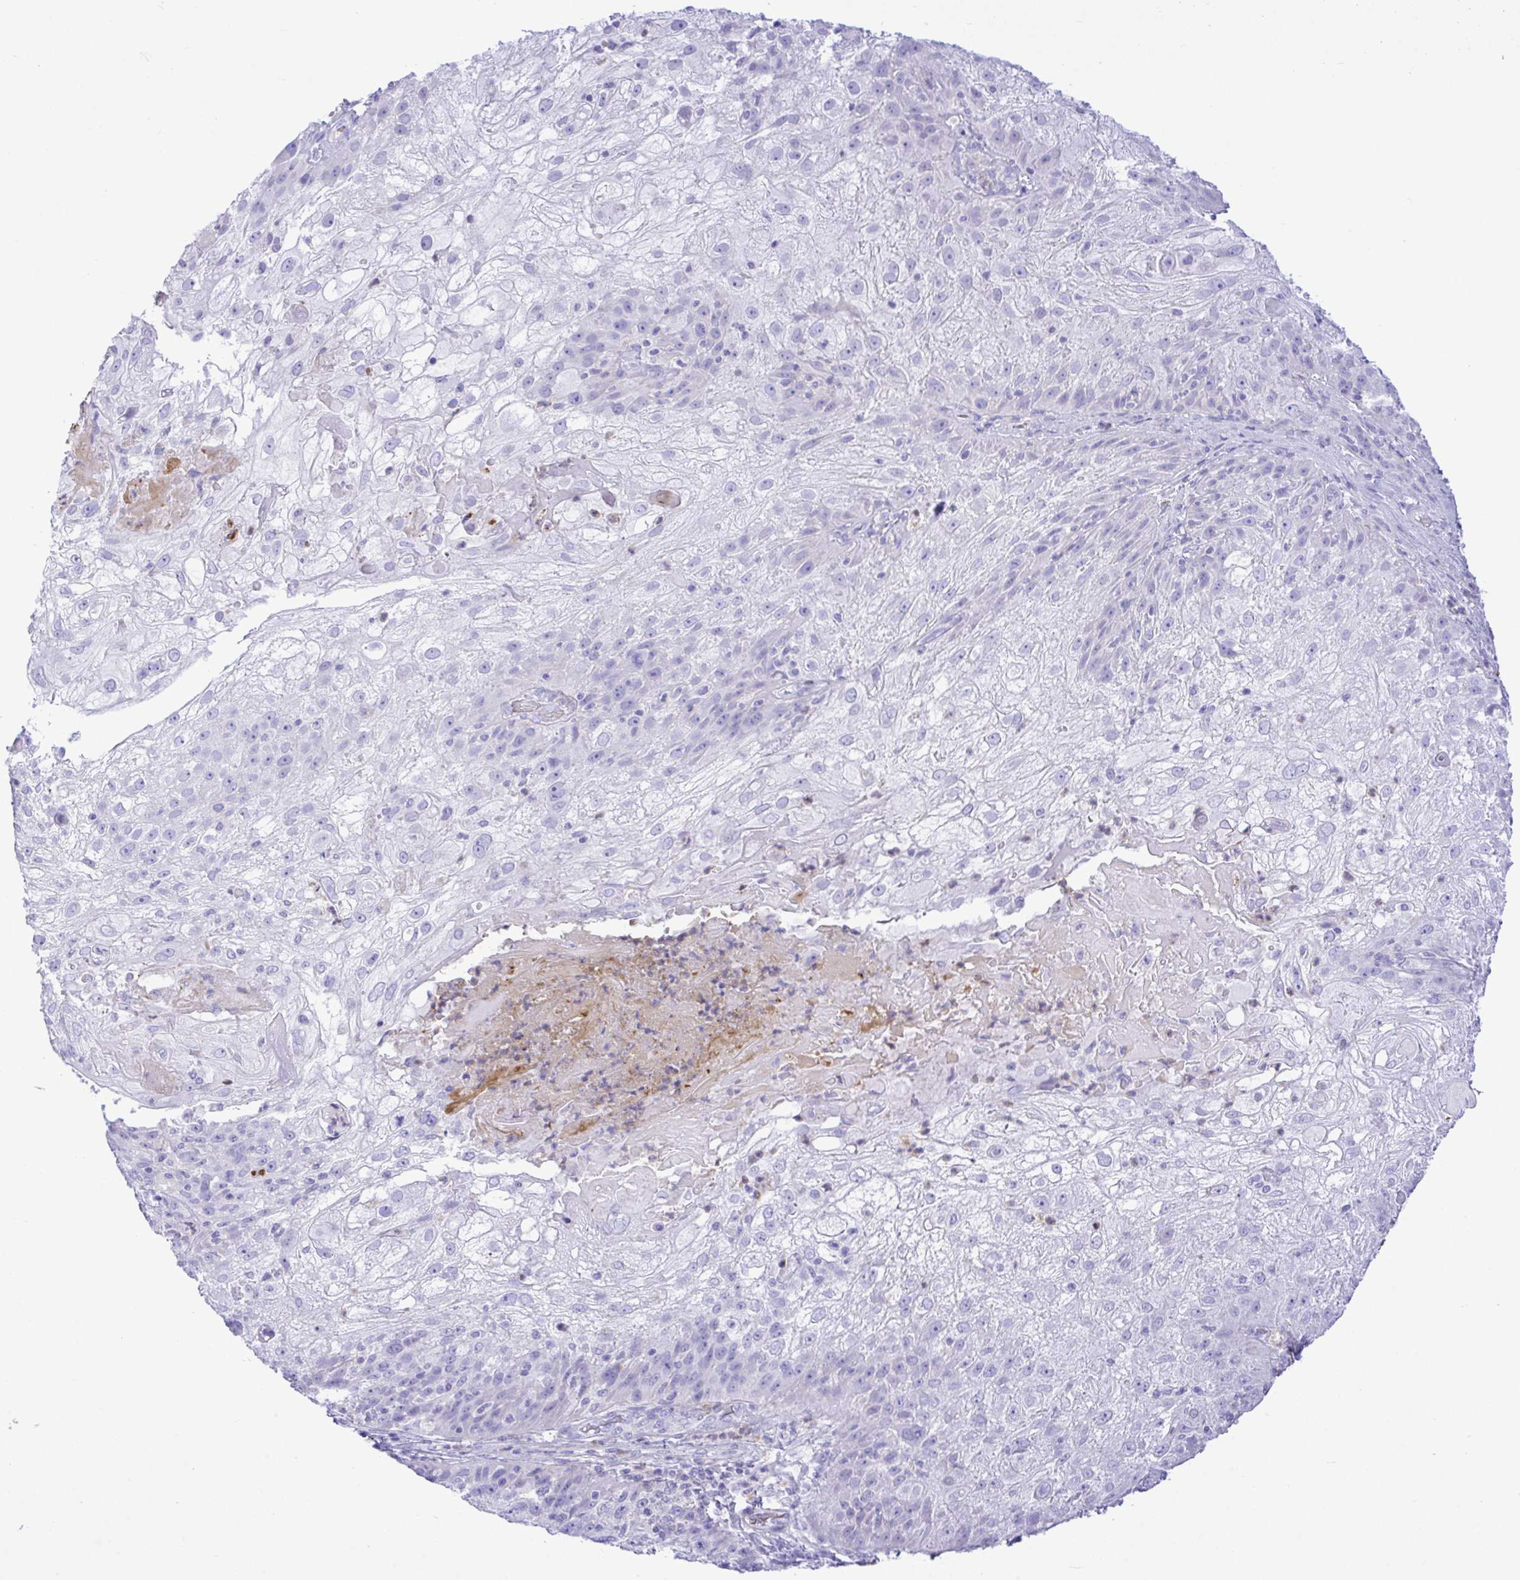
{"staining": {"intensity": "negative", "quantity": "none", "location": "none"}, "tissue": "skin cancer", "cell_type": "Tumor cells", "image_type": "cancer", "snomed": [{"axis": "morphology", "description": "Normal tissue, NOS"}, {"axis": "morphology", "description": "Squamous cell carcinoma, NOS"}, {"axis": "topography", "description": "Skin"}], "caption": "Immunohistochemical staining of skin squamous cell carcinoma exhibits no significant staining in tumor cells. (Brightfield microscopy of DAB (3,3'-diaminobenzidine) IHC at high magnification).", "gene": "ZNF221", "patient": {"sex": "female", "age": 83}}